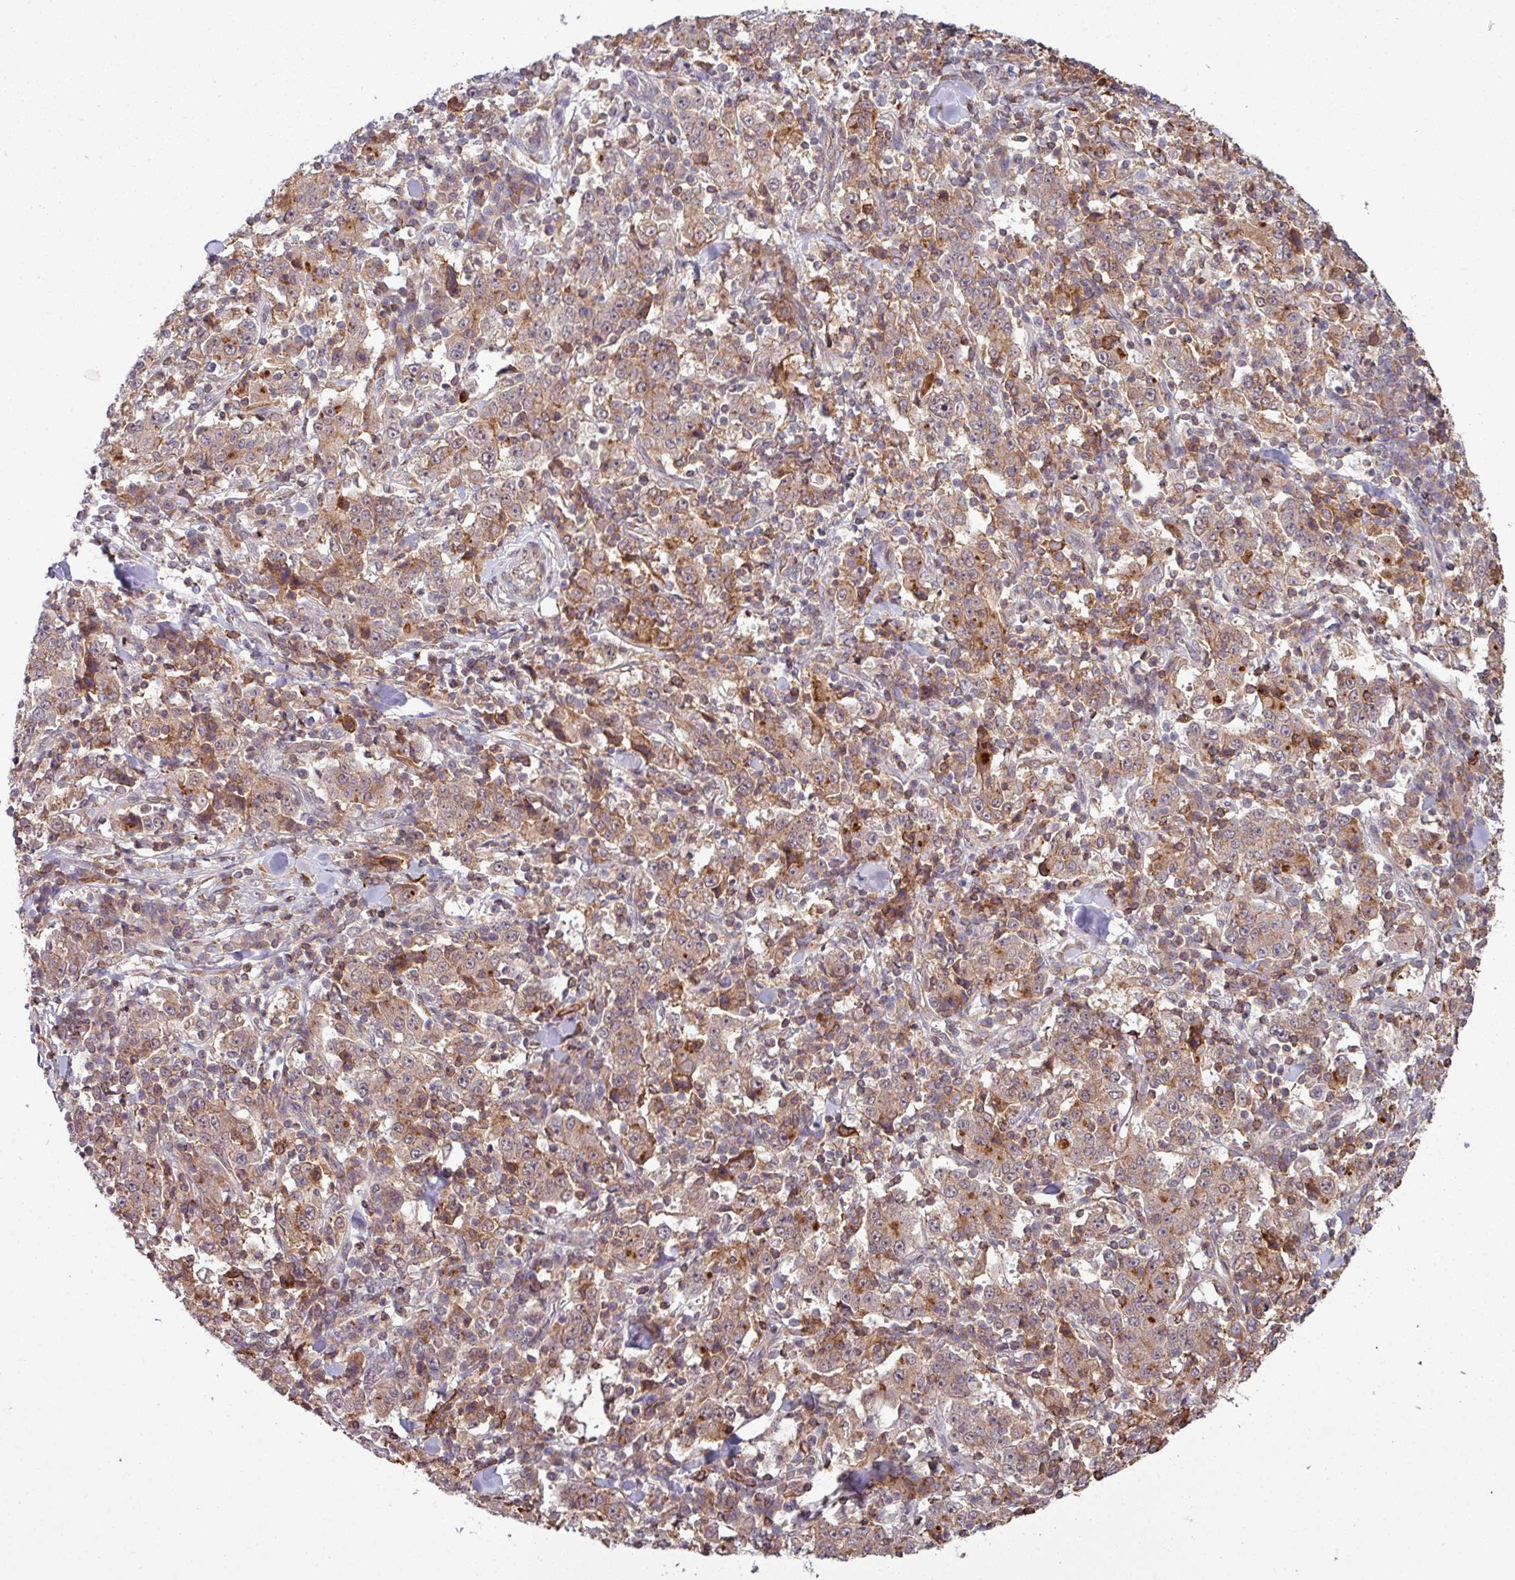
{"staining": {"intensity": "weak", "quantity": "25%-75%", "location": "cytoplasmic/membranous"}, "tissue": "stomach cancer", "cell_type": "Tumor cells", "image_type": "cancer", "snomed": [{"axis": "morphology", "description": "Normal tissue, NOS"}, {"axis": "morphology", "description": "Adenocarcinoma, NOS"}, {"axis": "topography", "description": "Stomach, upper"}, {"axis": "topography", "description": "Stomach"}], "caption": "This photomicrograph demonstrates IHC staining of stomach cancer, with low weak cytoplasmic/membranous positivity in approximately 25%-75% of tumor cells.", "gene": "ZC2HC1C", "patient": {"sex": "male", "age": 59}}